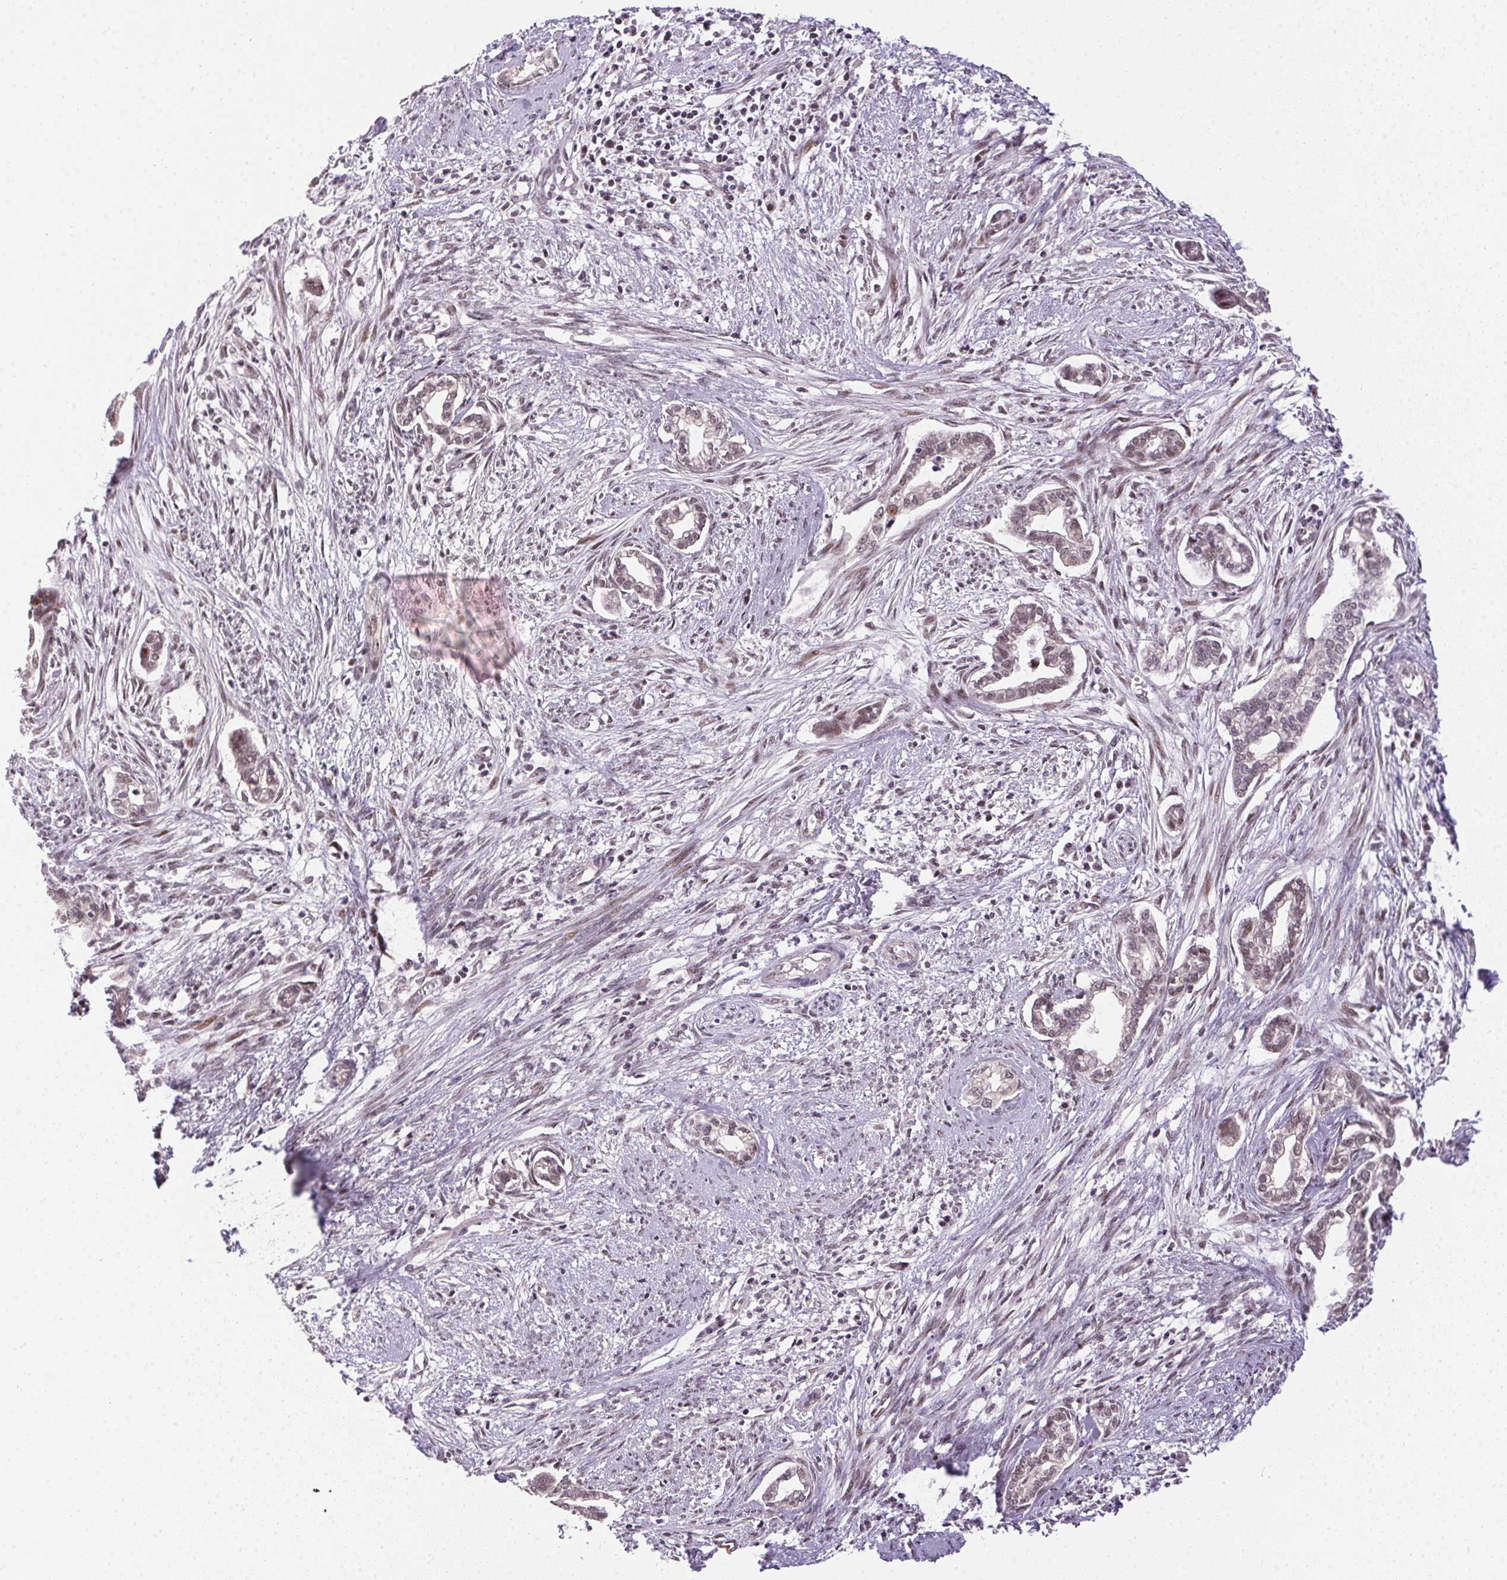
{"staining": {"intensity": "weak", "quantity": ">75%", "location": "nuclear"}, "tissue": "cervical cancer", "cell_type": "Tumor cells", "image_type": "cancer", "snomed": [{"axis": "morphology", "description": "Adenocarcinoma, NOS"}, {"axis": "topography", "description": "Cervix"}], "caption": "Weak nuclear expression for a protein is identified in approximately >75% of tumor cells of cervical adenocarcinoma using IHC.", "gene": "KDM4D", "patient": {"sex": "female", "age": 62}}